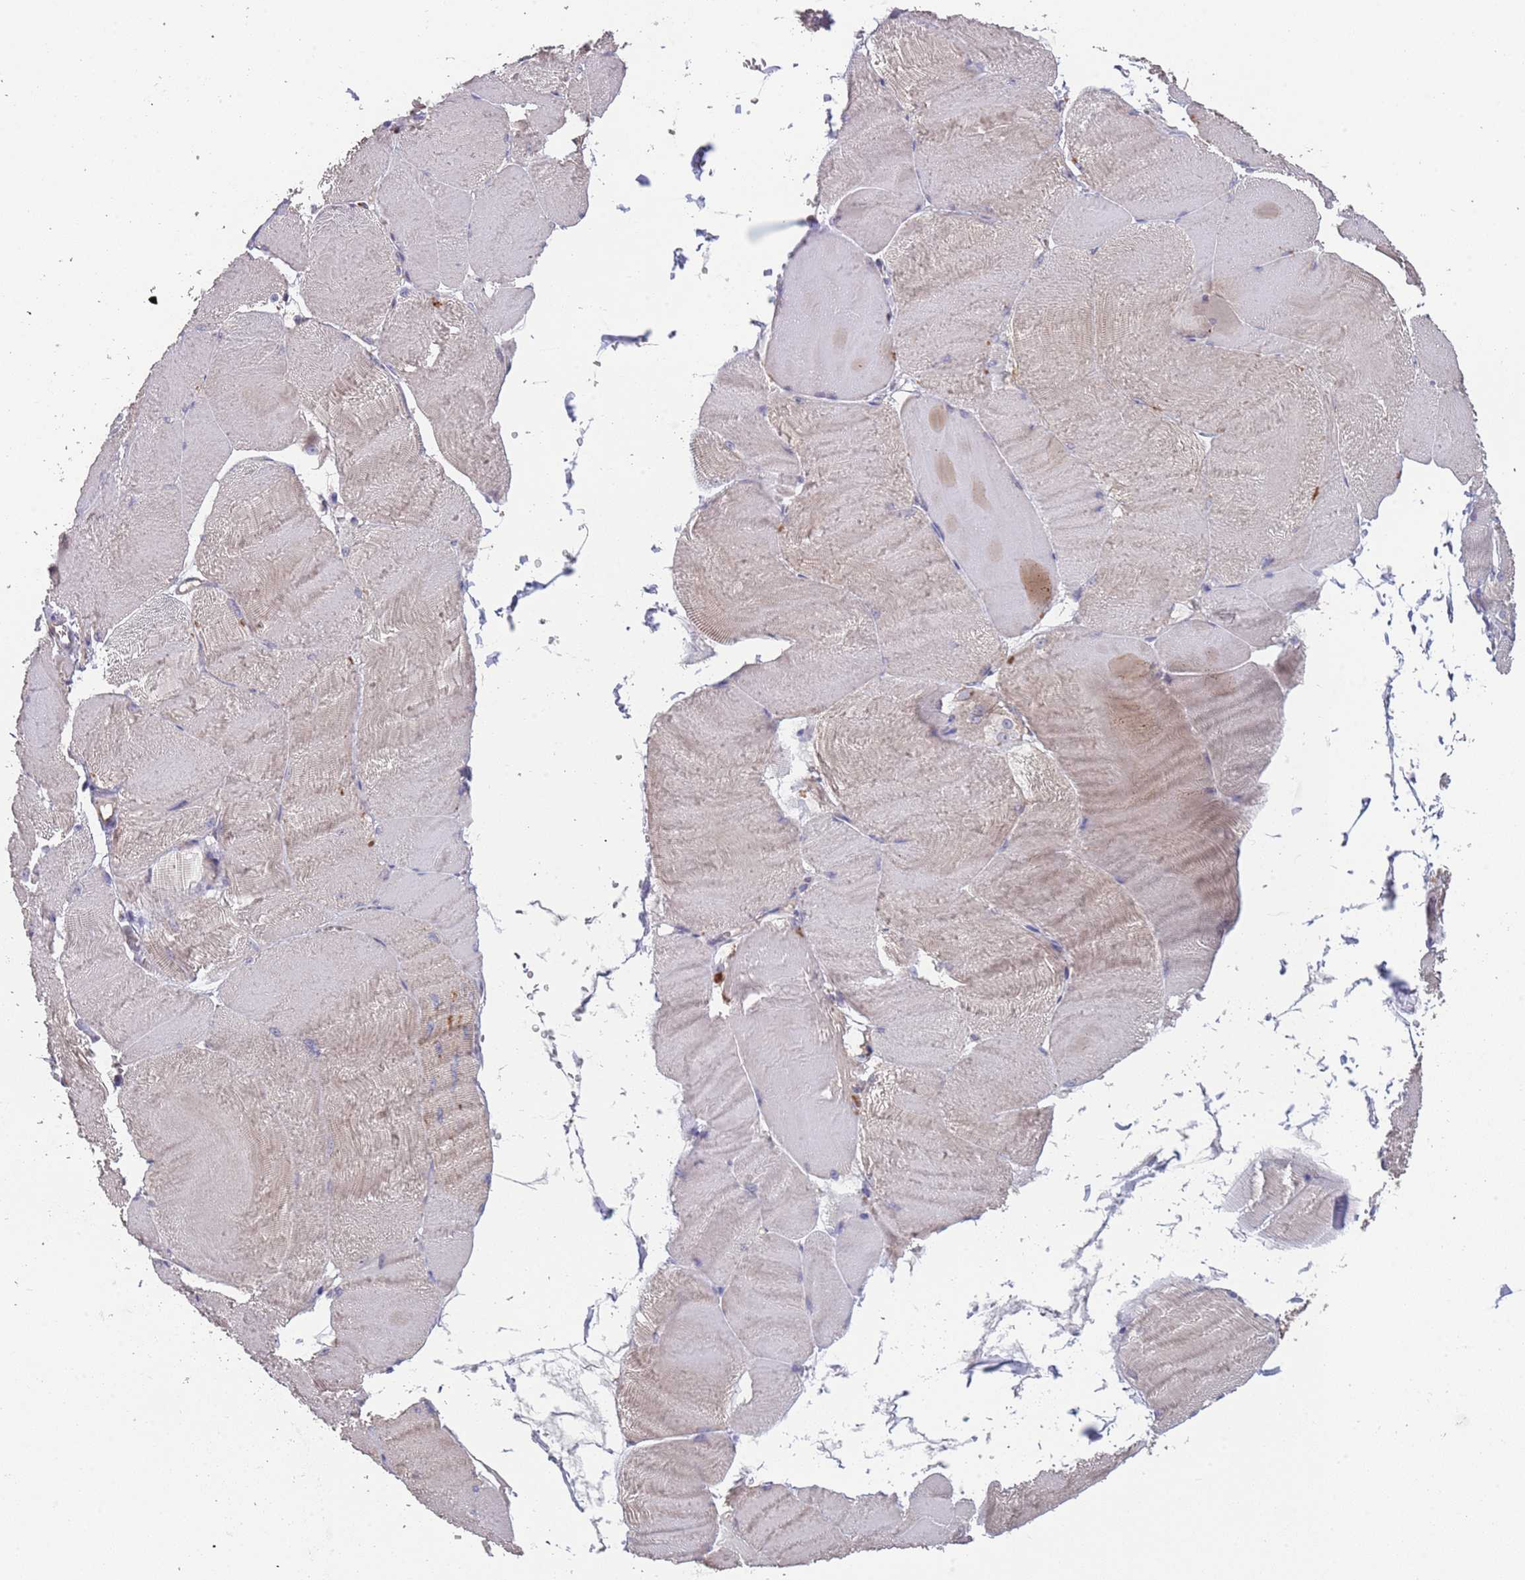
{"staining": {"intensity": "weak", "quantity": "<25%", "location": "cytoplasmic/membranous"}, "tissue": "skeletal muscle", "cell_type": "Myocytes", "image_type": "normal", "snomed": [{"axis": "morphology", "description": "Normal tissue, NOS"}, {"axis": "morphology", "description": "Basal cell carcinoma"}, {"axis": "topography", "description": "Skeletal muscle"}], "caption": "Immunohistochemistry of benign skeletal muscle displays no positivity in myocytes.", "gene": "TMEM64", "patient": {"sex": "female", "age": 64}}